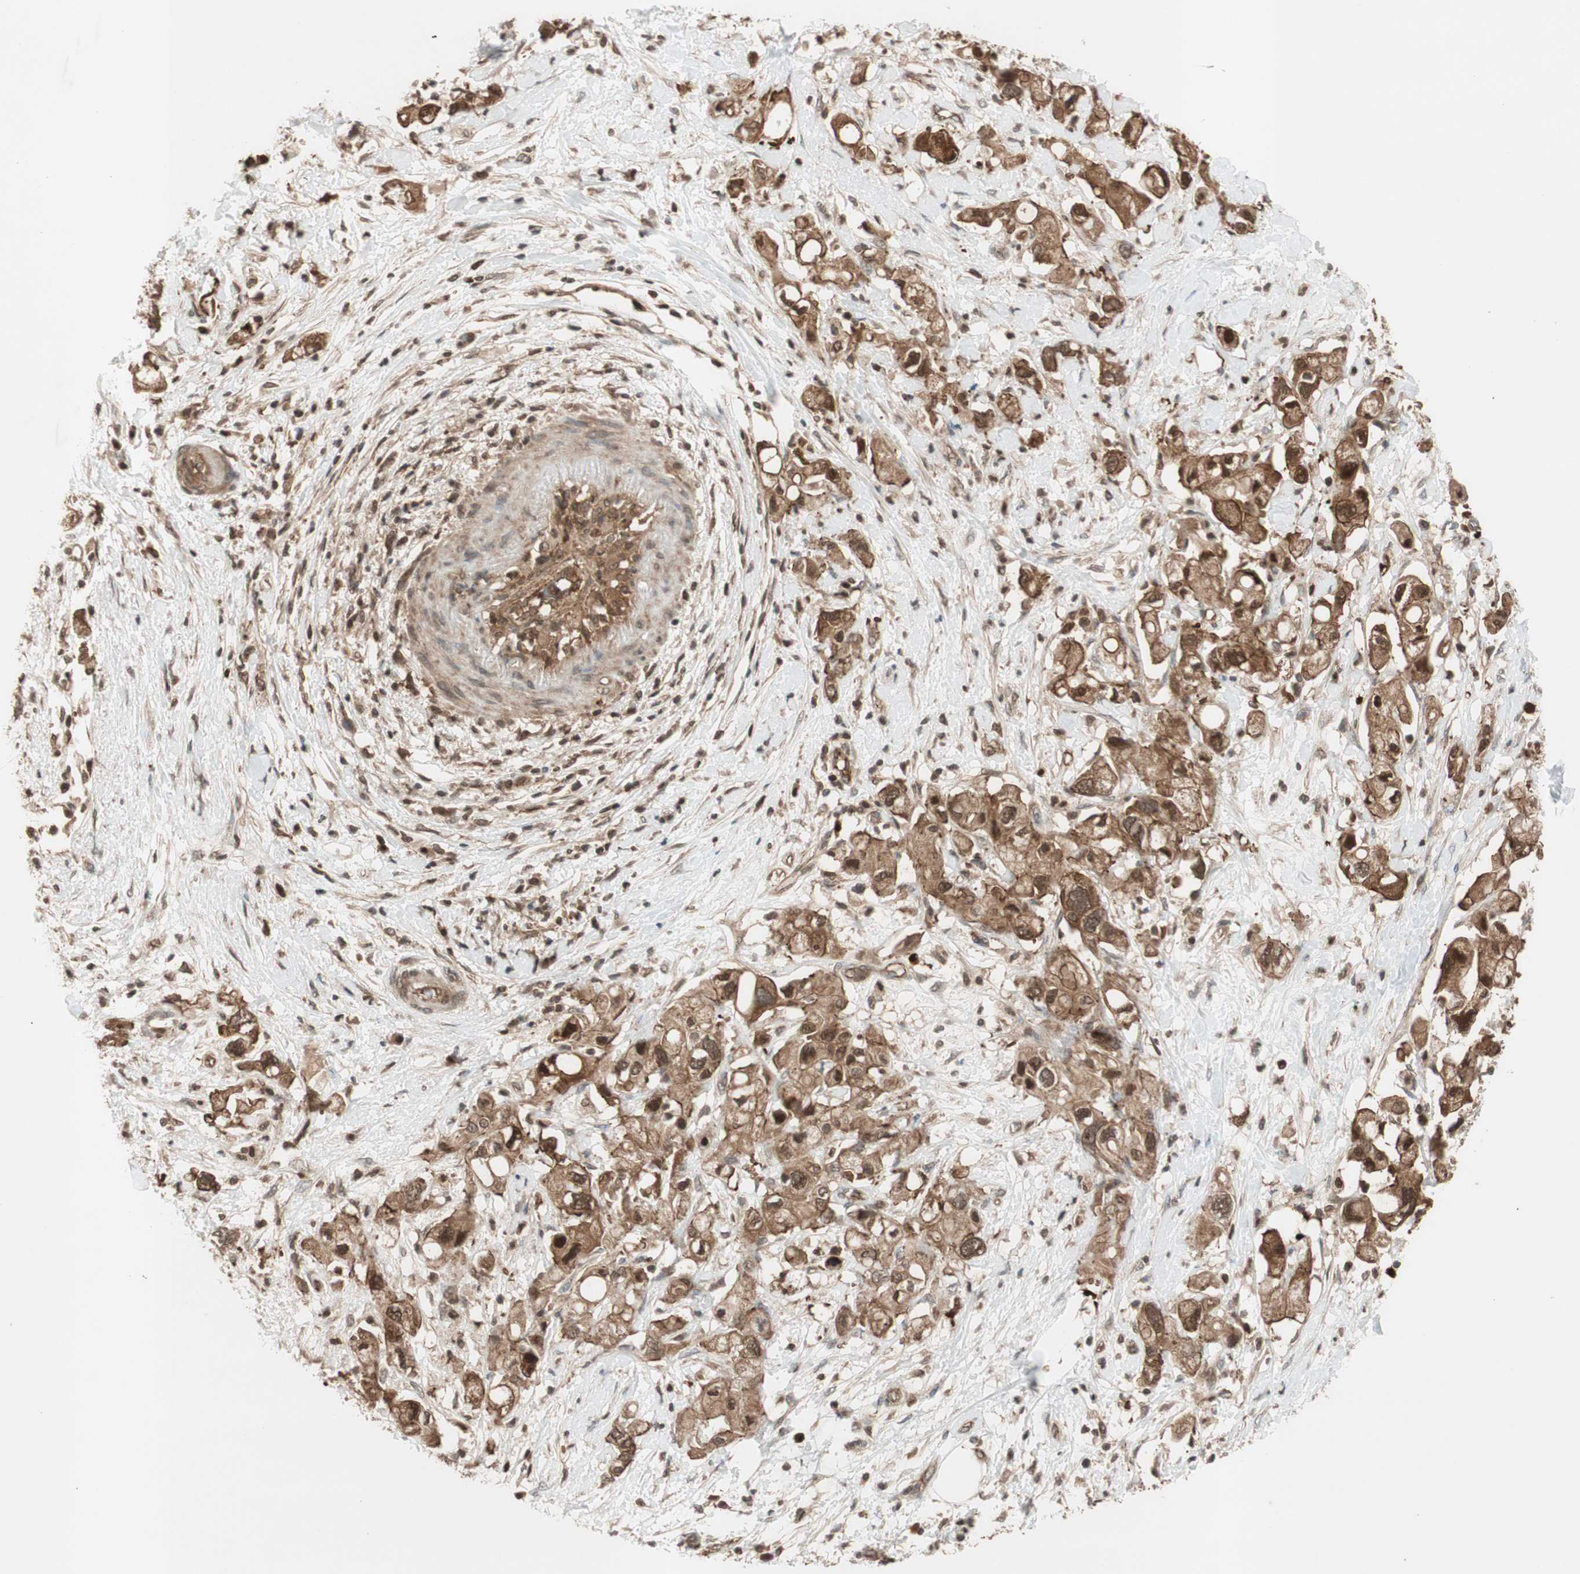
{"staining": {"intensity": "strong", "quantity": ">75%", "location": "cytoplasmic/membranous,nuclear"}, "tissue": "pancreatic cancer", "cell_type": "Tumor cells", "image_type": "cancer", "snomed": [{"axis": "morphology", "description": "Adenocarcinoma, NOS"}, {"axis": "topography", "description": "Pancreas"}], "caption": "Immunohistochemical staining of human pancreatic cancer (adenocarcinoma) reveals high levels of strong cytoplasmic/membranous and nuclear protein staining in approximately >75% of tumor cells. The staining is performed using DAB (3,3'-diaminobenzidine) brown chromogen to label protein expression. The nuclei are counter-stained blue using hematoxylin.", "gene": "EPHA8", "patient": {"sex": "female", "age": 56}}